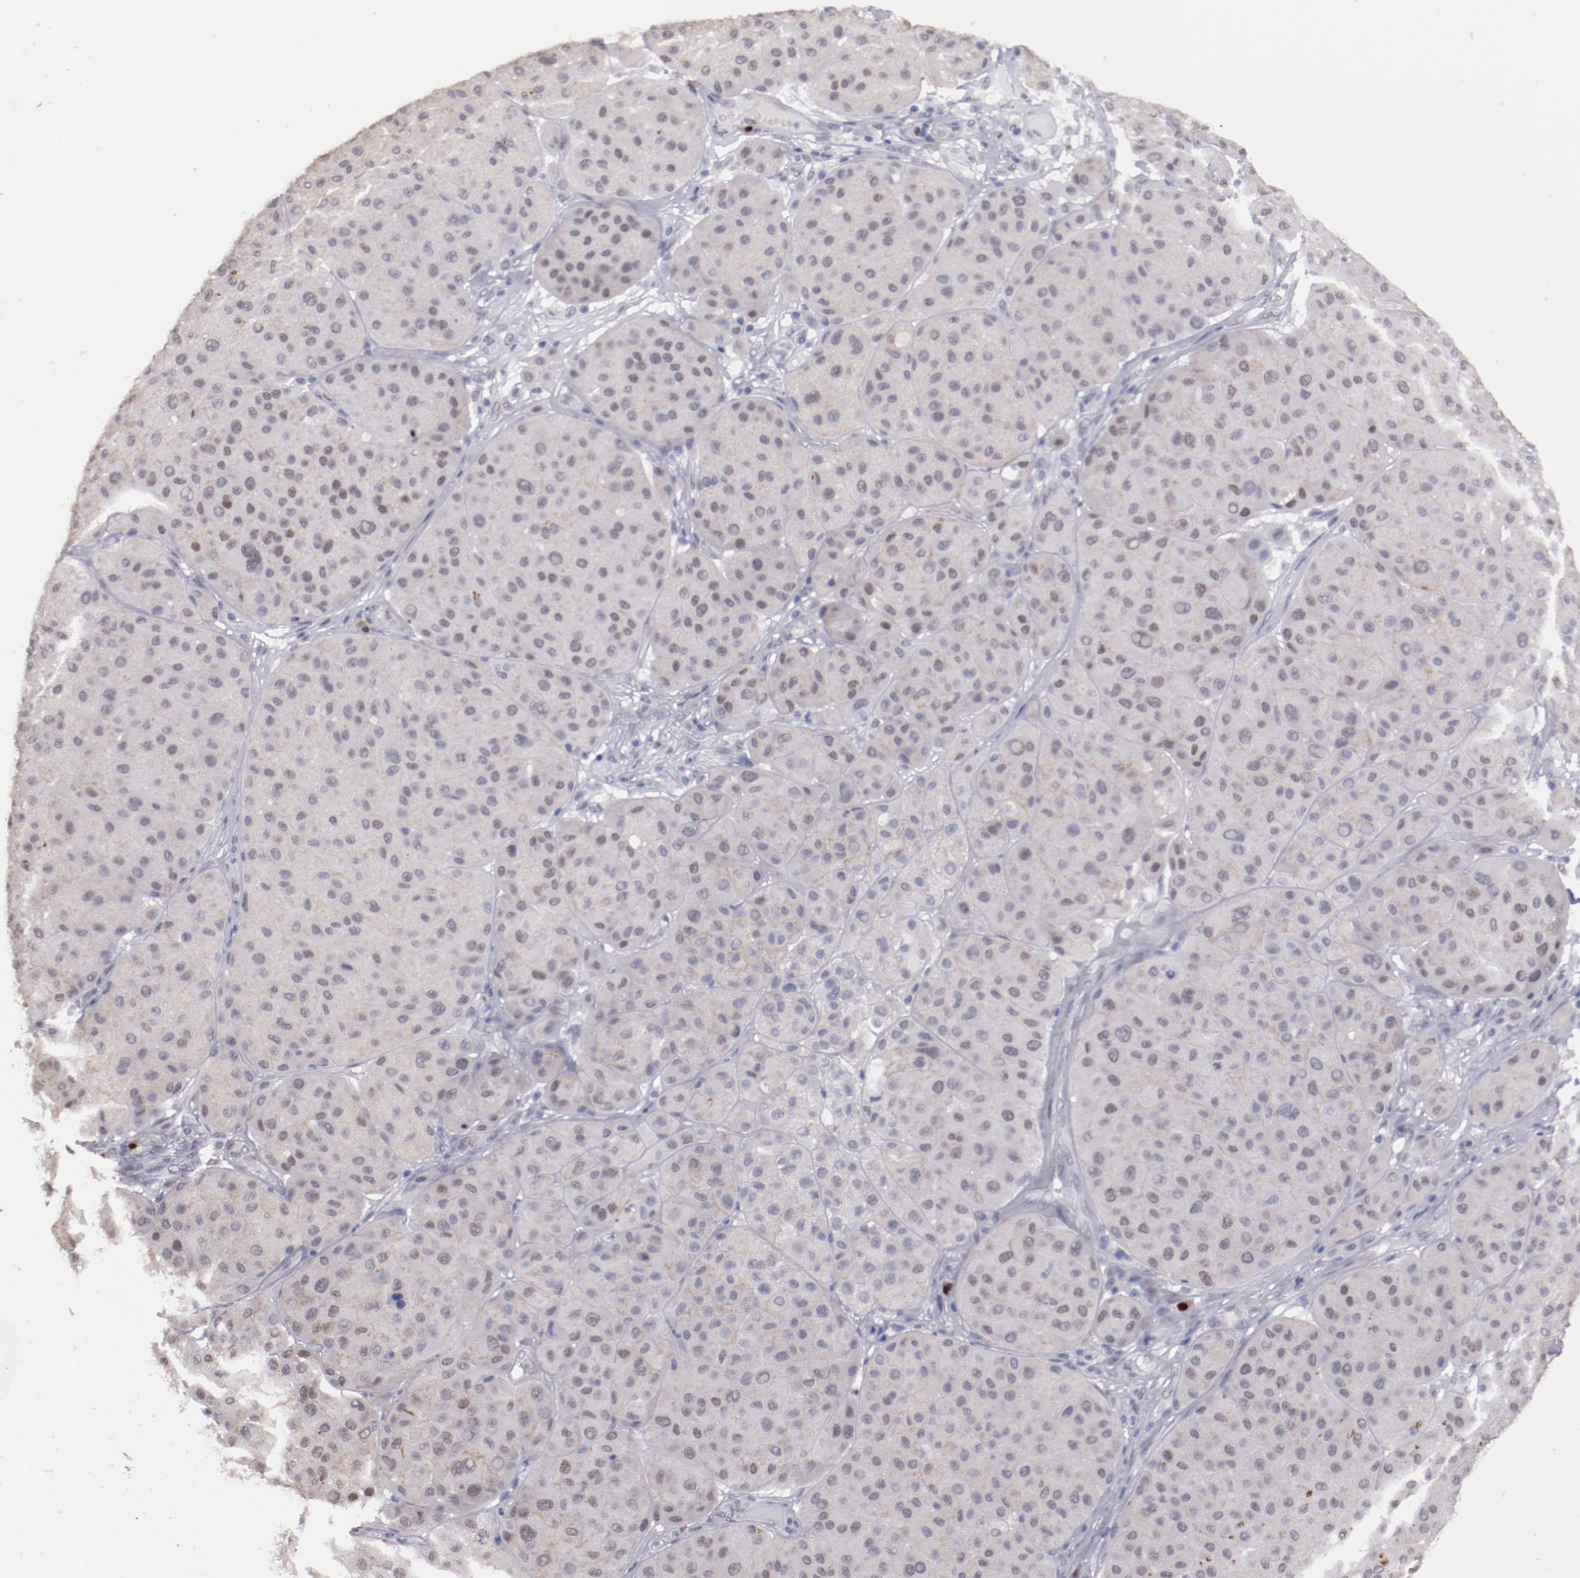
{"staining": {"intensity": "weak", "quantity": "<25%", "location": "nuclear"}, "tissue": "melanoma", "cell_type": "Tumor cells", "image_type": "cancer", "snomed": [{"axis": "morphology", "description": "Normal tissue, NOS"}, {"axis": "morphology", "description": "Malignant melanoma, Metastatic site"}, {"axis": "topography", "description": "Skin"}], "caption": "This micrograph is of malignant melanoma (metastatic site) stained with IHC to label a protein in brown with the nuclei are counter-stained blue. There is no expression in tumor cells. Nuclei are stained in blue.", "gene": "IRF4", "patient": {"sex": "male", "age": 41}}